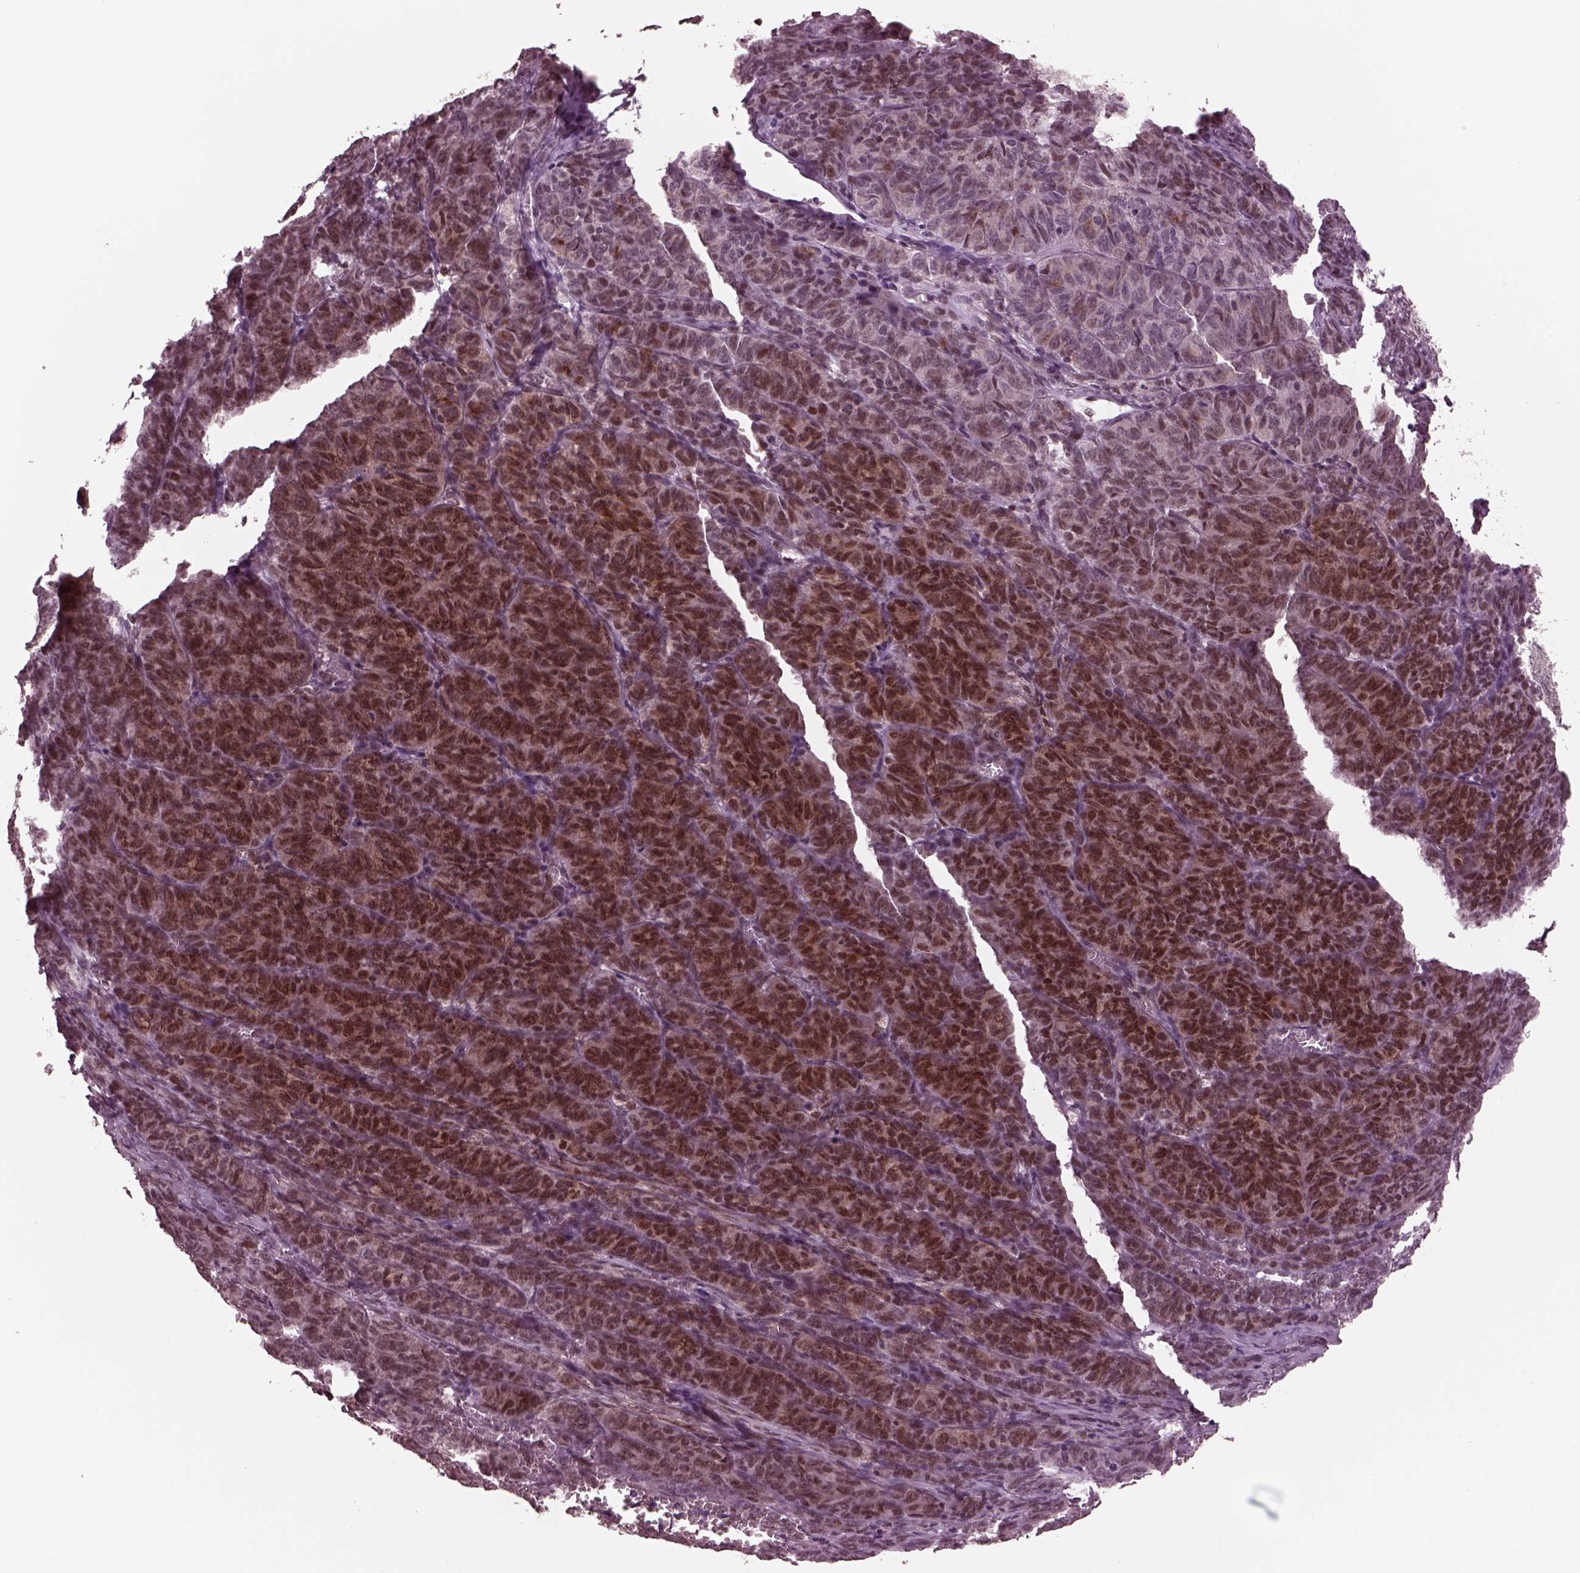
{"staining": {"intensity": "moderate", "quantity": "25%-75%", "location": "cytoplasmic/membranous,nuclear"}, "tissue": "ovarian cancer", "cell_type": "Tumor cells", "image_type": "cancer", "snomed": [{"axis": "morphology", "description": "Carcinoma, endometroid"}, {"axis": "topography", "description": "Ovary"}], "caption": "Protein positivity by immunohistochemistry displays moderate cytoplasmic/membranous and nuclear expression in approximately 25%-75% of tumor cells in endometroid carcinoma (ovarian).", "gene": "NAP1L5", "patient": {"sex": "female", "age": 80}}